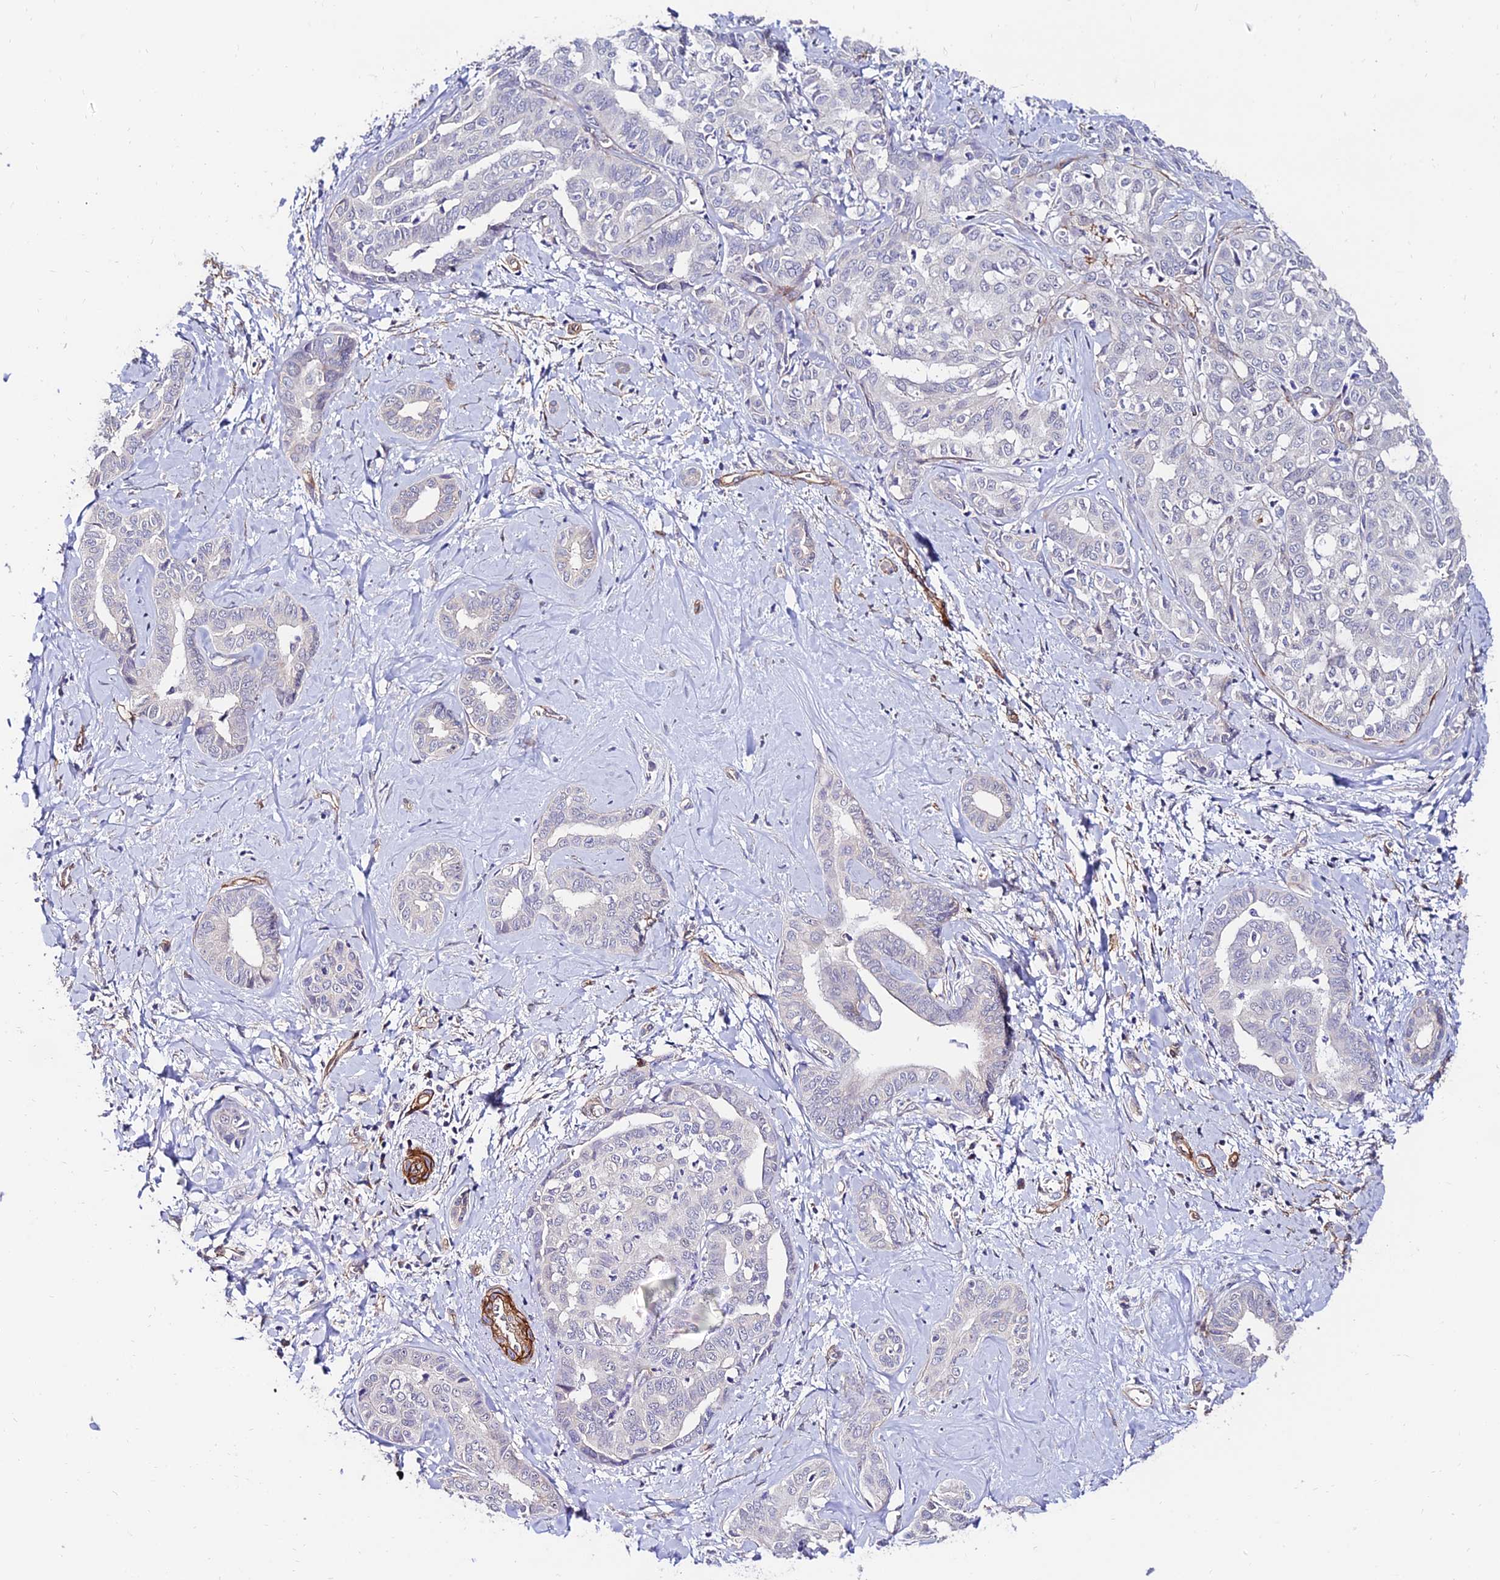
{"staining": {"intensity": "negative", "quantity": "none", "location": "none"}, "tissue": "liver cancer", "cell_type": "Tumor cells", "image_type": "cancer", "snomed": [{"axis": "morphology", "description": "Cholangiocarcinoma"}, {"axis": "topography", "description": "Liver"}], "caption": "Immunohistochemistry of liver cancer (cholangiocarcinoma) displays no expression in tumor cells. (DAB immunohistochemistry (IHC) with hematoxylin counter stain).", "gene": "ALDH3B2", "patient": {"sex": "female", "age": 77}}